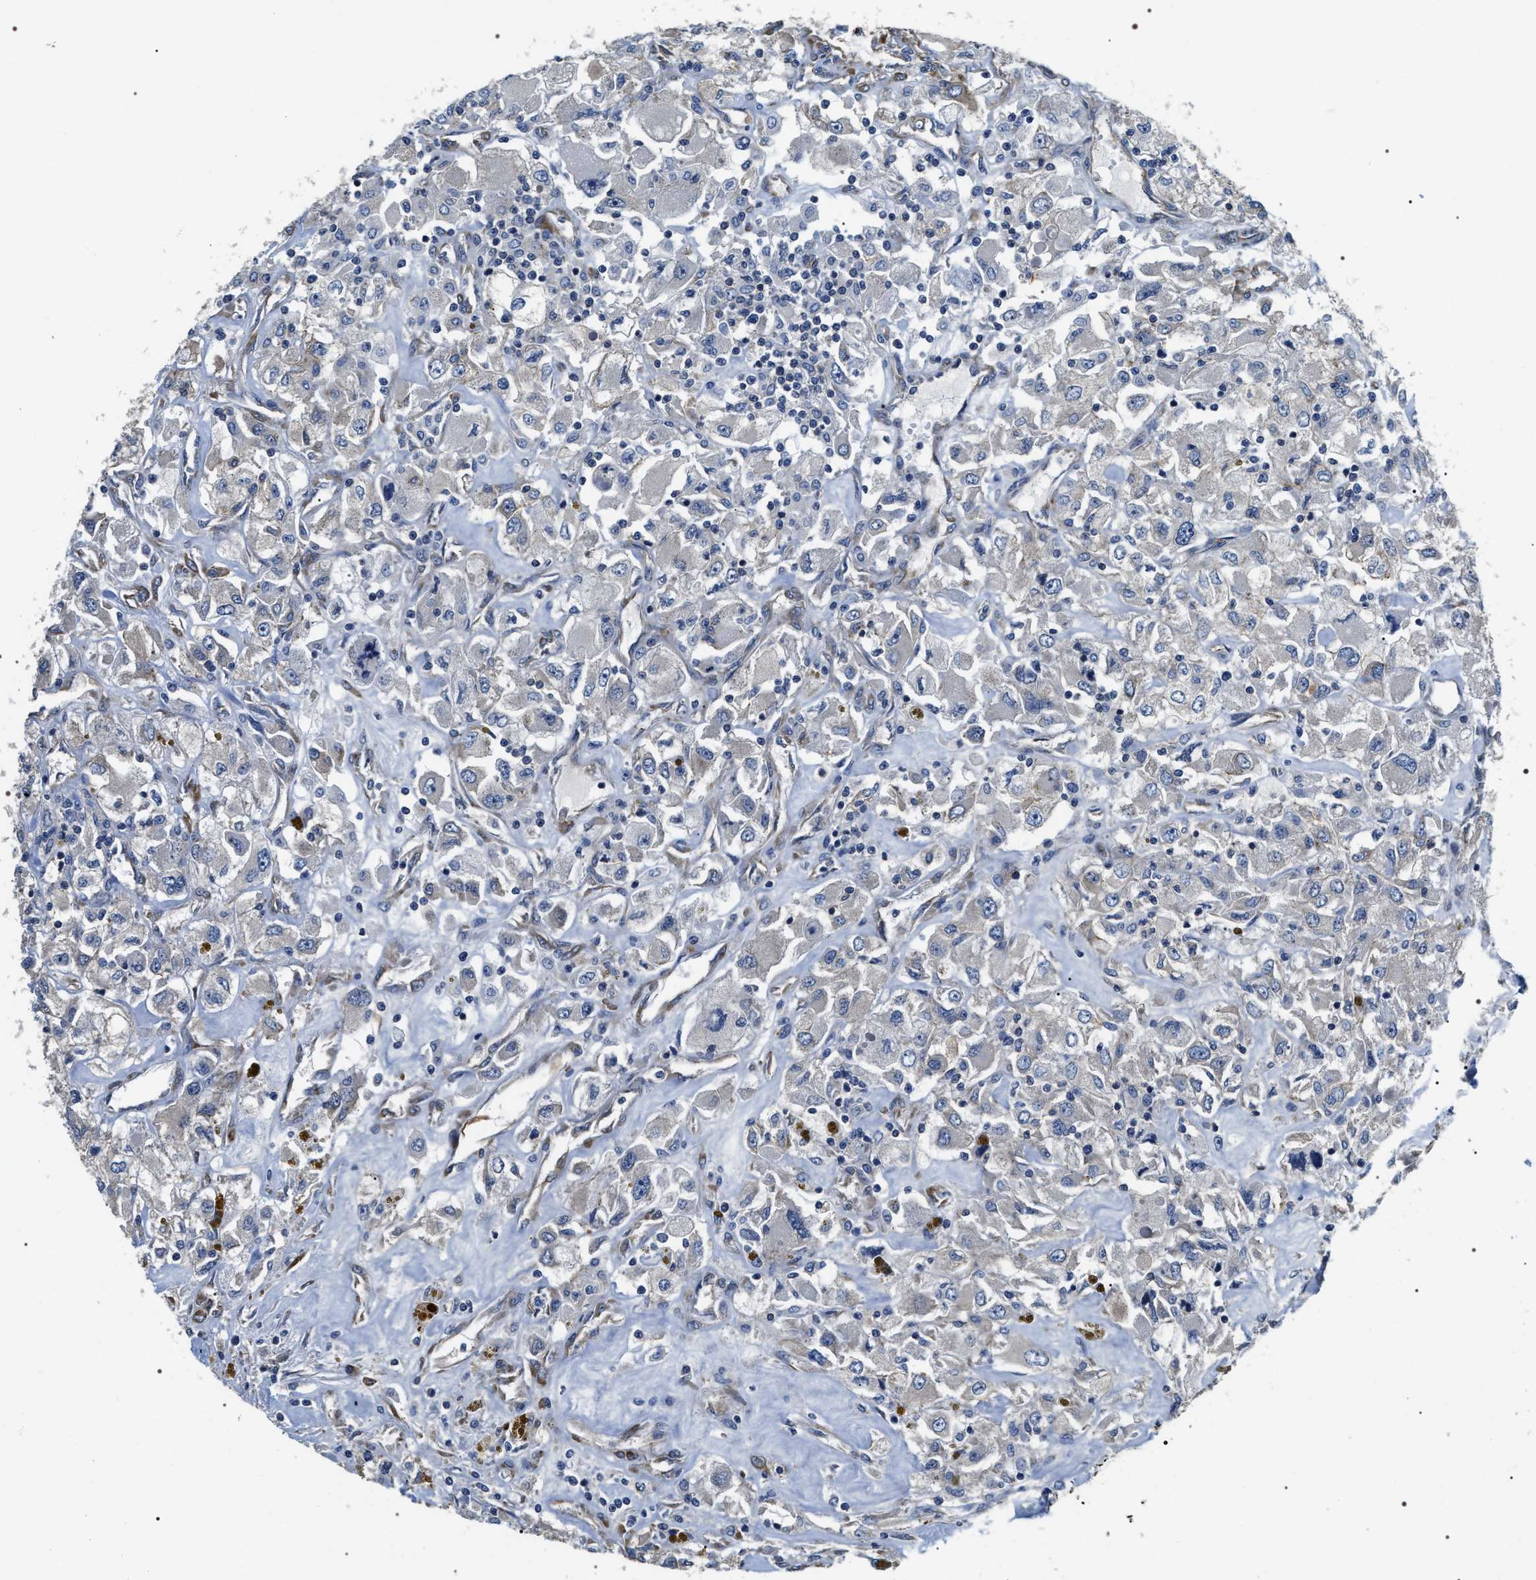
{"staining": {"intensity": "negative", "quantity": "none", "location": "none"}, "tissue": "renal cancer", "cell_type": "Tumor cells", "image_type": "cancer", "snomed": [{"axis": "morphology", "description": "Adenocarcinoma, NOS"}, {"axis": "topography", "description": "Kidney"}], "caption": "Immunohistochemical staining of human renal adenocarcinoma demonstrates no significant staining in tumor cells.", "gene": "ZC3HAV1L", "patient": {"sex": "female", "age": 52}}